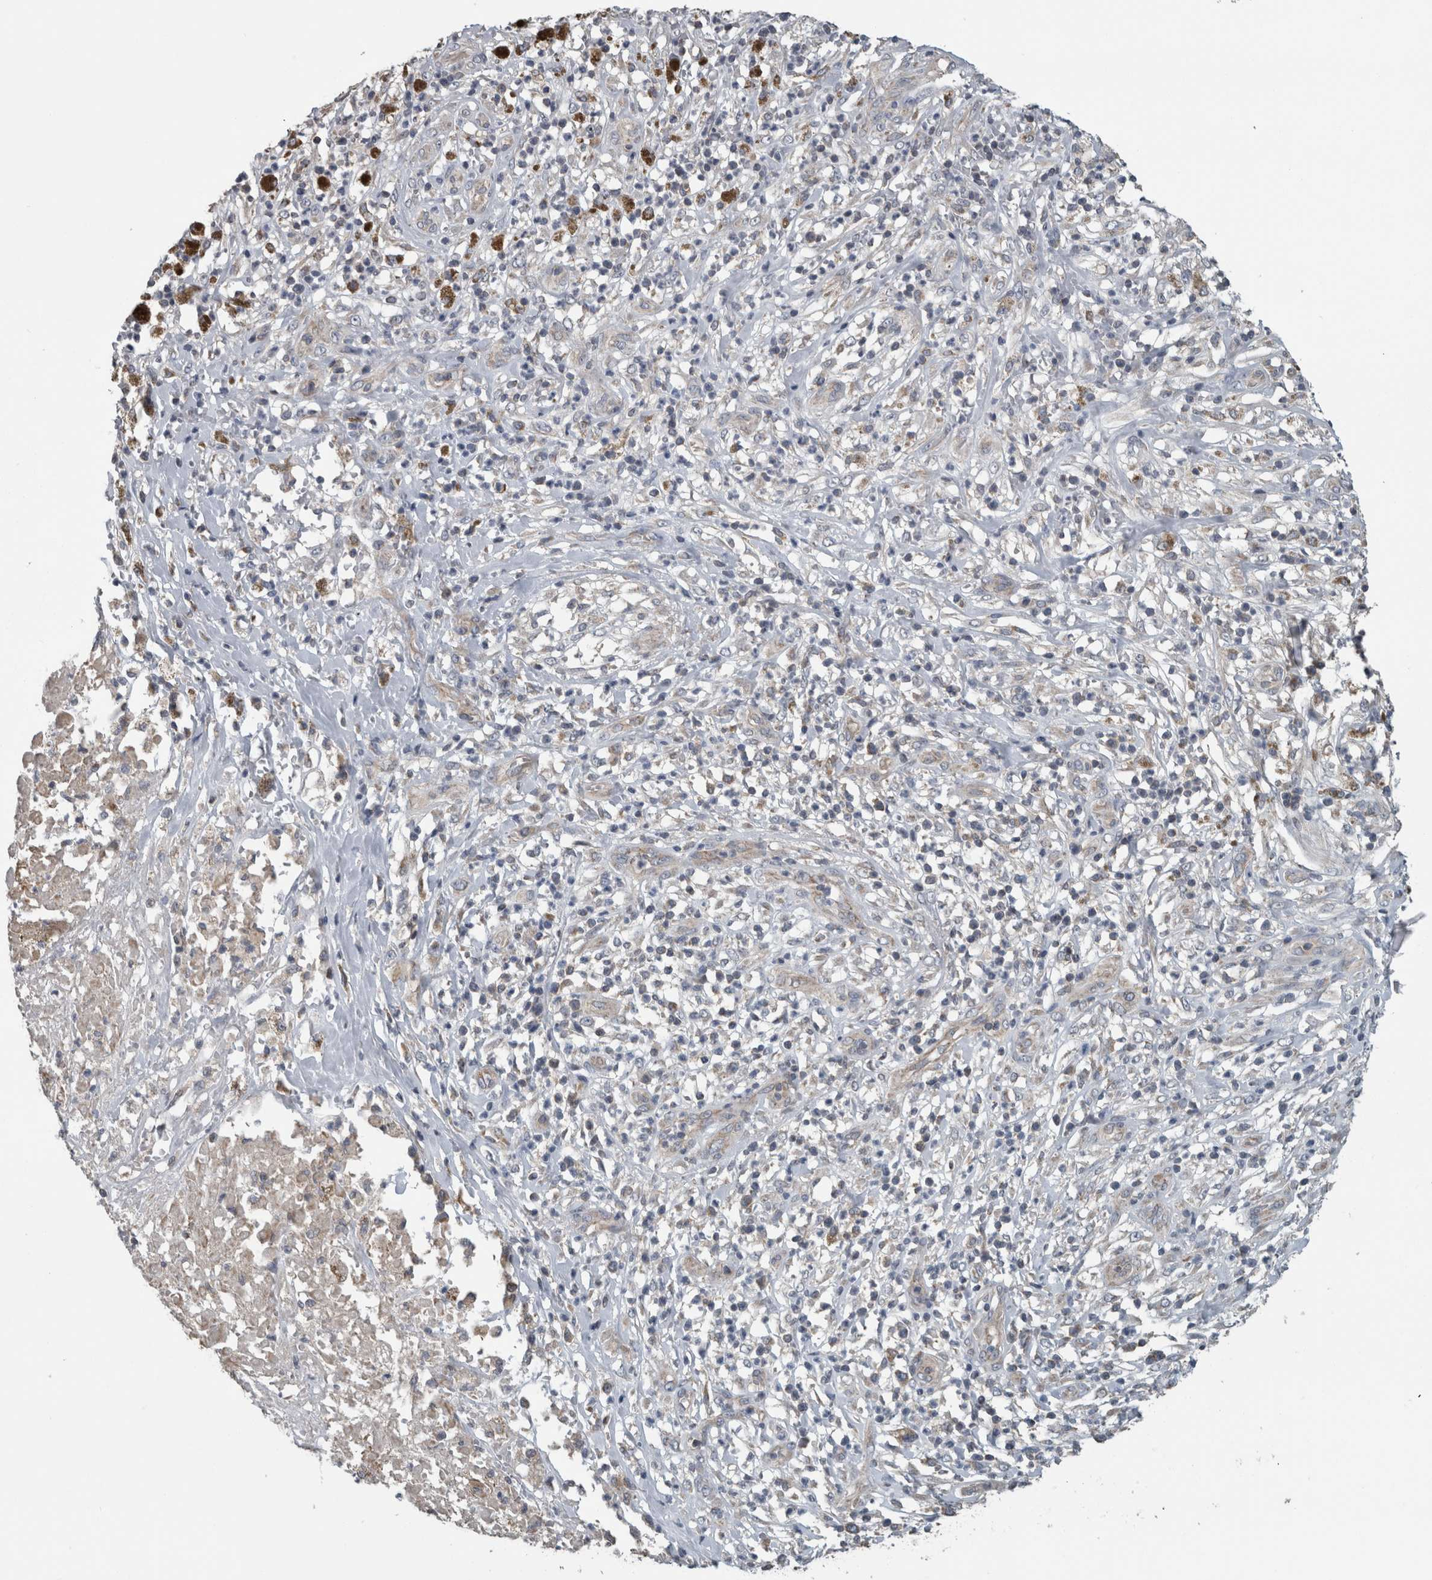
{"staining": {"intensity": "moderate", "quantity": ">75%", "location": "cytoplasmic/membranous"}, "tissue": "melanoma", "cell_type": "Tumor cells", "image_type": "cancer", "snomed": [{"axis": "morphology", "description": "Necrosis, NOS"}, {"axis": "morphology", "description": "Malignant melanoma, NOS"}, {"axis": "topography", "description": "Skin"}], "caption": "Brown immunohistochemical staining in human malignant melanoma demonstrates moderate cytoplasmic/membranous expression in about >75% of tumor cells.", "gene": "ARMC1", "patient": {"sex": "female", "age": 87}}